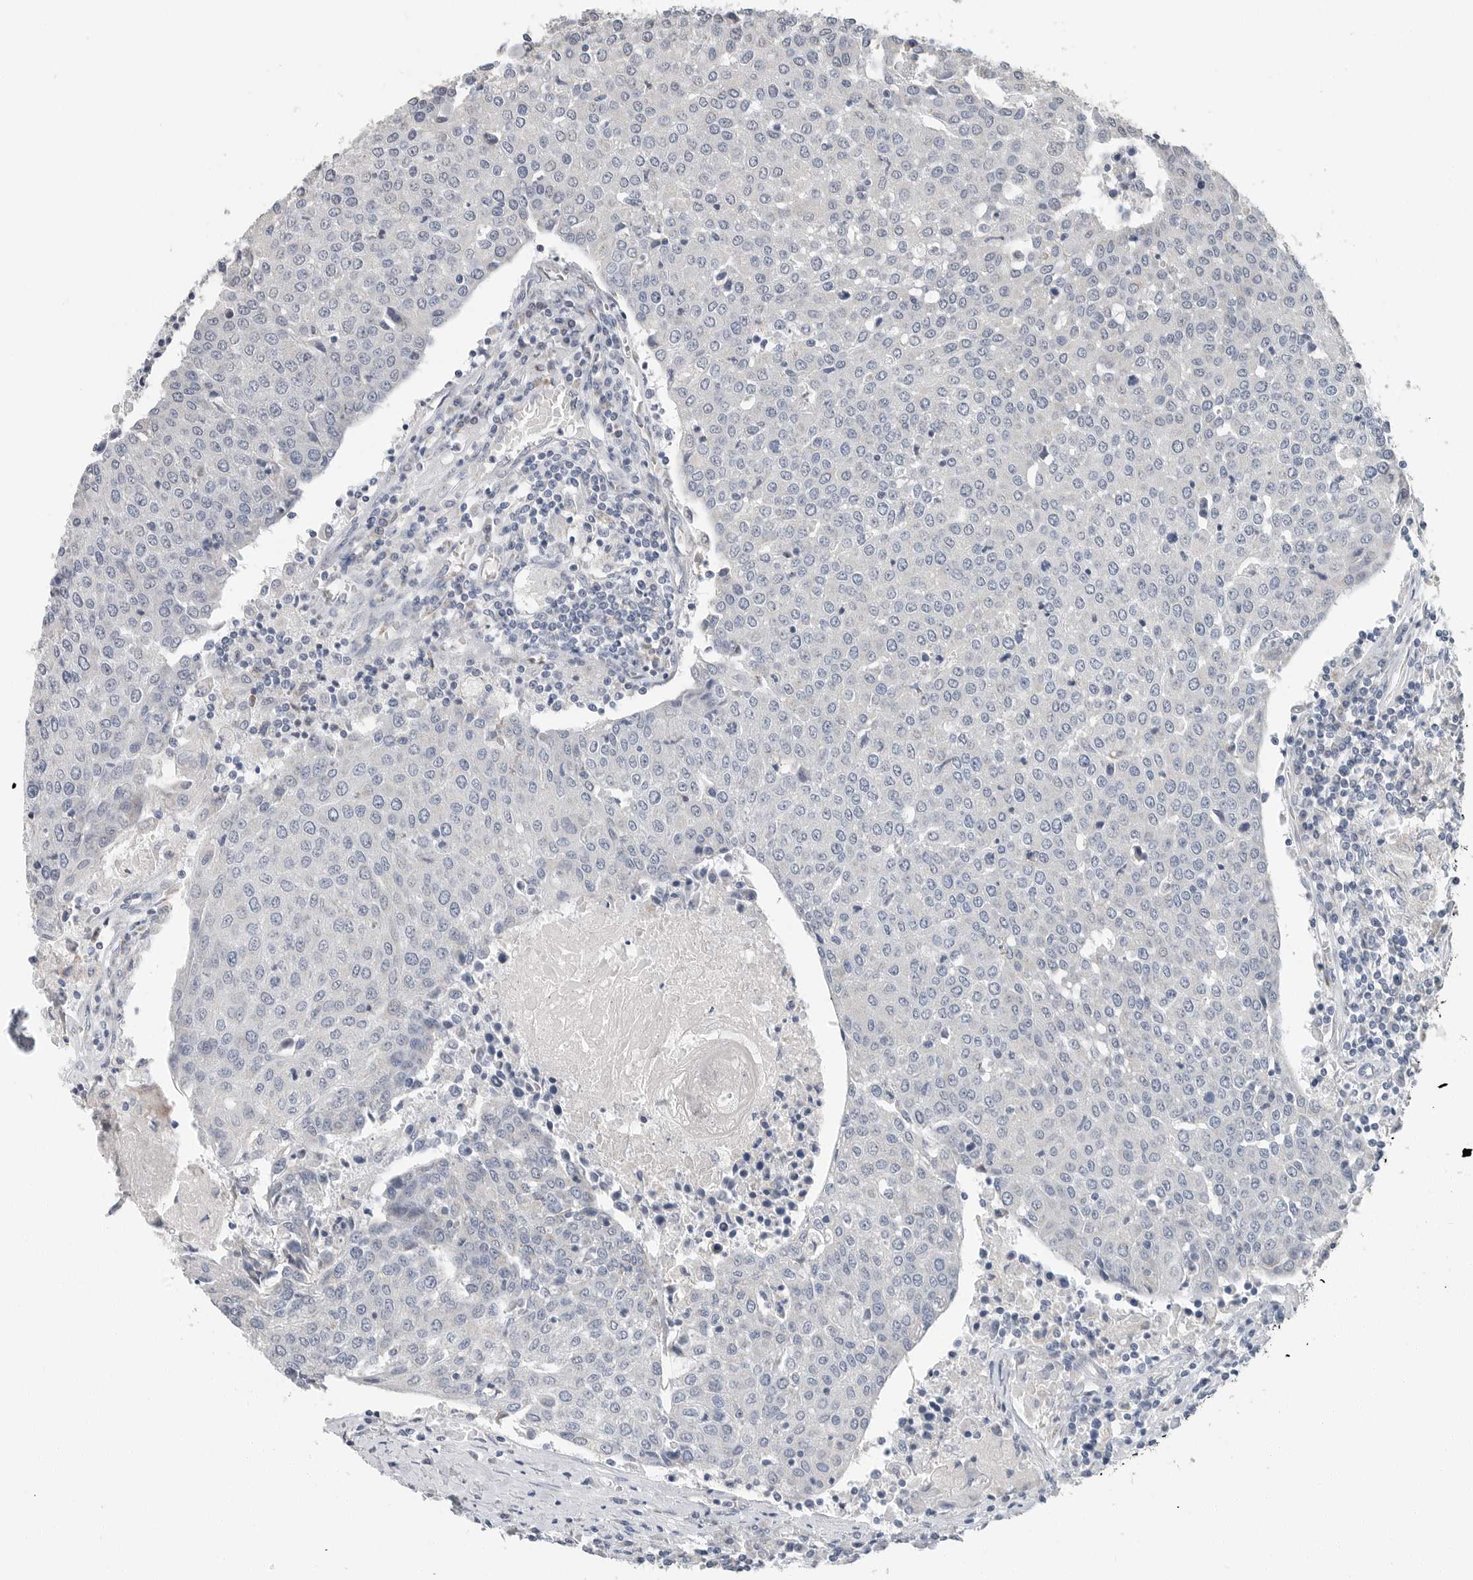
{"staining": {"intensity": "negative", "quantity": "none", "location": "none"}, "tissue": "urothelial cancer", "cell_type": "Tumor cells", "image_type": "cancer", "snomed": [{"axis": "morphology", "description": "Urothelial carcinoma, High grade"}, {"axis": "topography", "description": "Urinary bladder"}], "caption": "This is an IHC image of urothelial carcinoma (high-grade). There is no expression in tumor cells.", "gene": "PLN", "patient": {"sex": "female", "age": 85}}